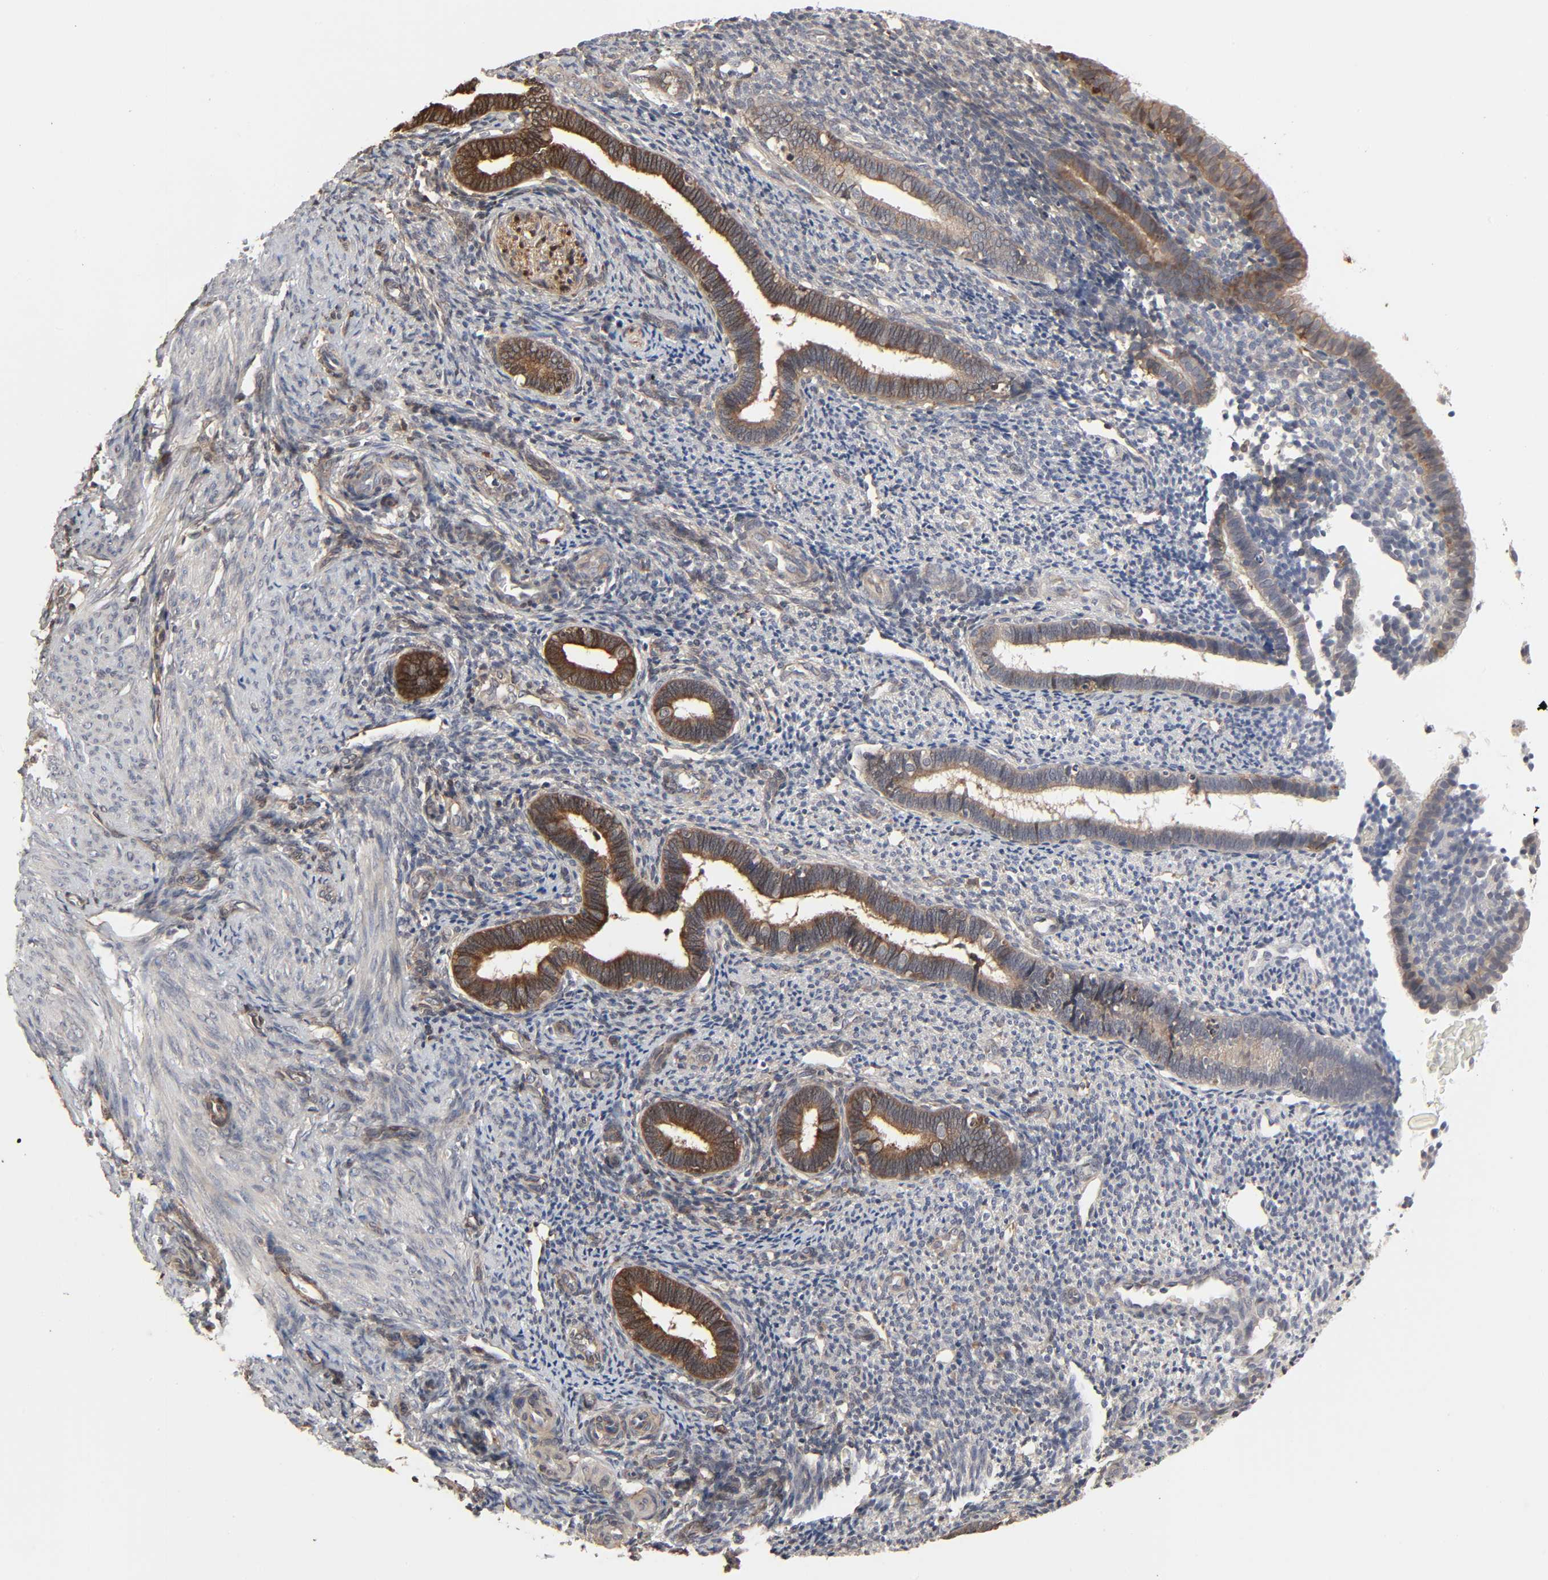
{"staining": {"intensity": "weak", "quantity": "25%-75%", "location": "cytoplasmic/membranous"}, "tissue": "endometrium", "cell_type": "Cells in endometrial stroma", "image_type": "normal", "snomed": [{"axis": "morphology", "description": "Normal tissue, NOS"}, {"axis": "topography", "description": "Endometrium"}], "caption": "Immunohistochemistry of normal endometrium displays low levels of weak cytoplasmic/membranous staining in about 25%-75% of cells in endometrial stroma.", "gene": "NDRG2", "patient": {"sex": "female", "age": 27}}